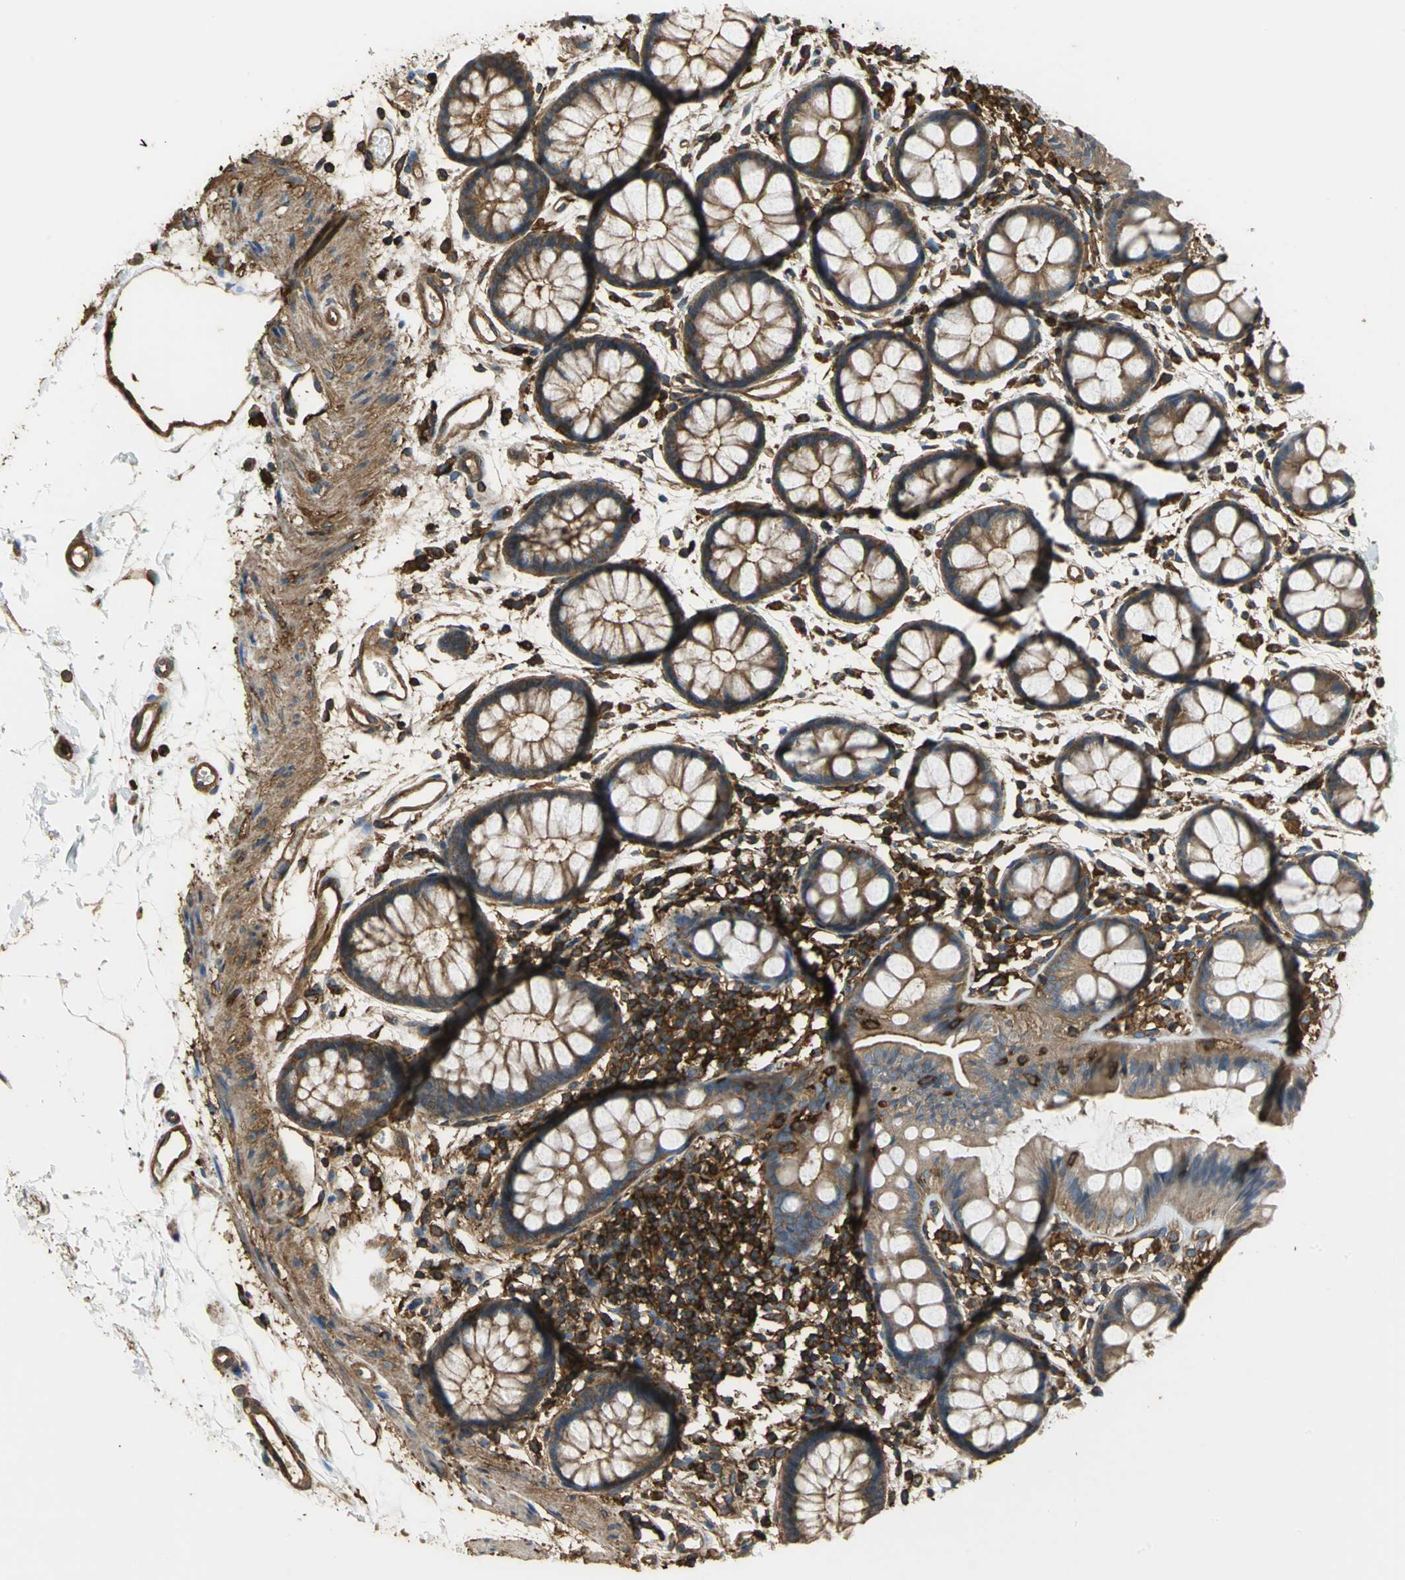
{"staining": {"intensity": "moderate", "quantity": ">75%", "location": "cytoplasmic/membranous"}, "tissue": "rectum", "cell_type": "Glandular cells", "image_type": "normal", "snomed": [{"axis": "morphology", "description": "Normal tissue, NOS"}, {"axis": "topography", "description": "Rectum"}], "caption": "Unremarkable rectum displays moderate cytoplasmic/membranous expression in about >75% of glandular cells, visualized by immunohistochemistry. Immunohistochemistry stains the protein of interest in brown and the nuclei are stained blue.", "gene": "TLN1", "patient": {"sex": "female", "age": 66}}